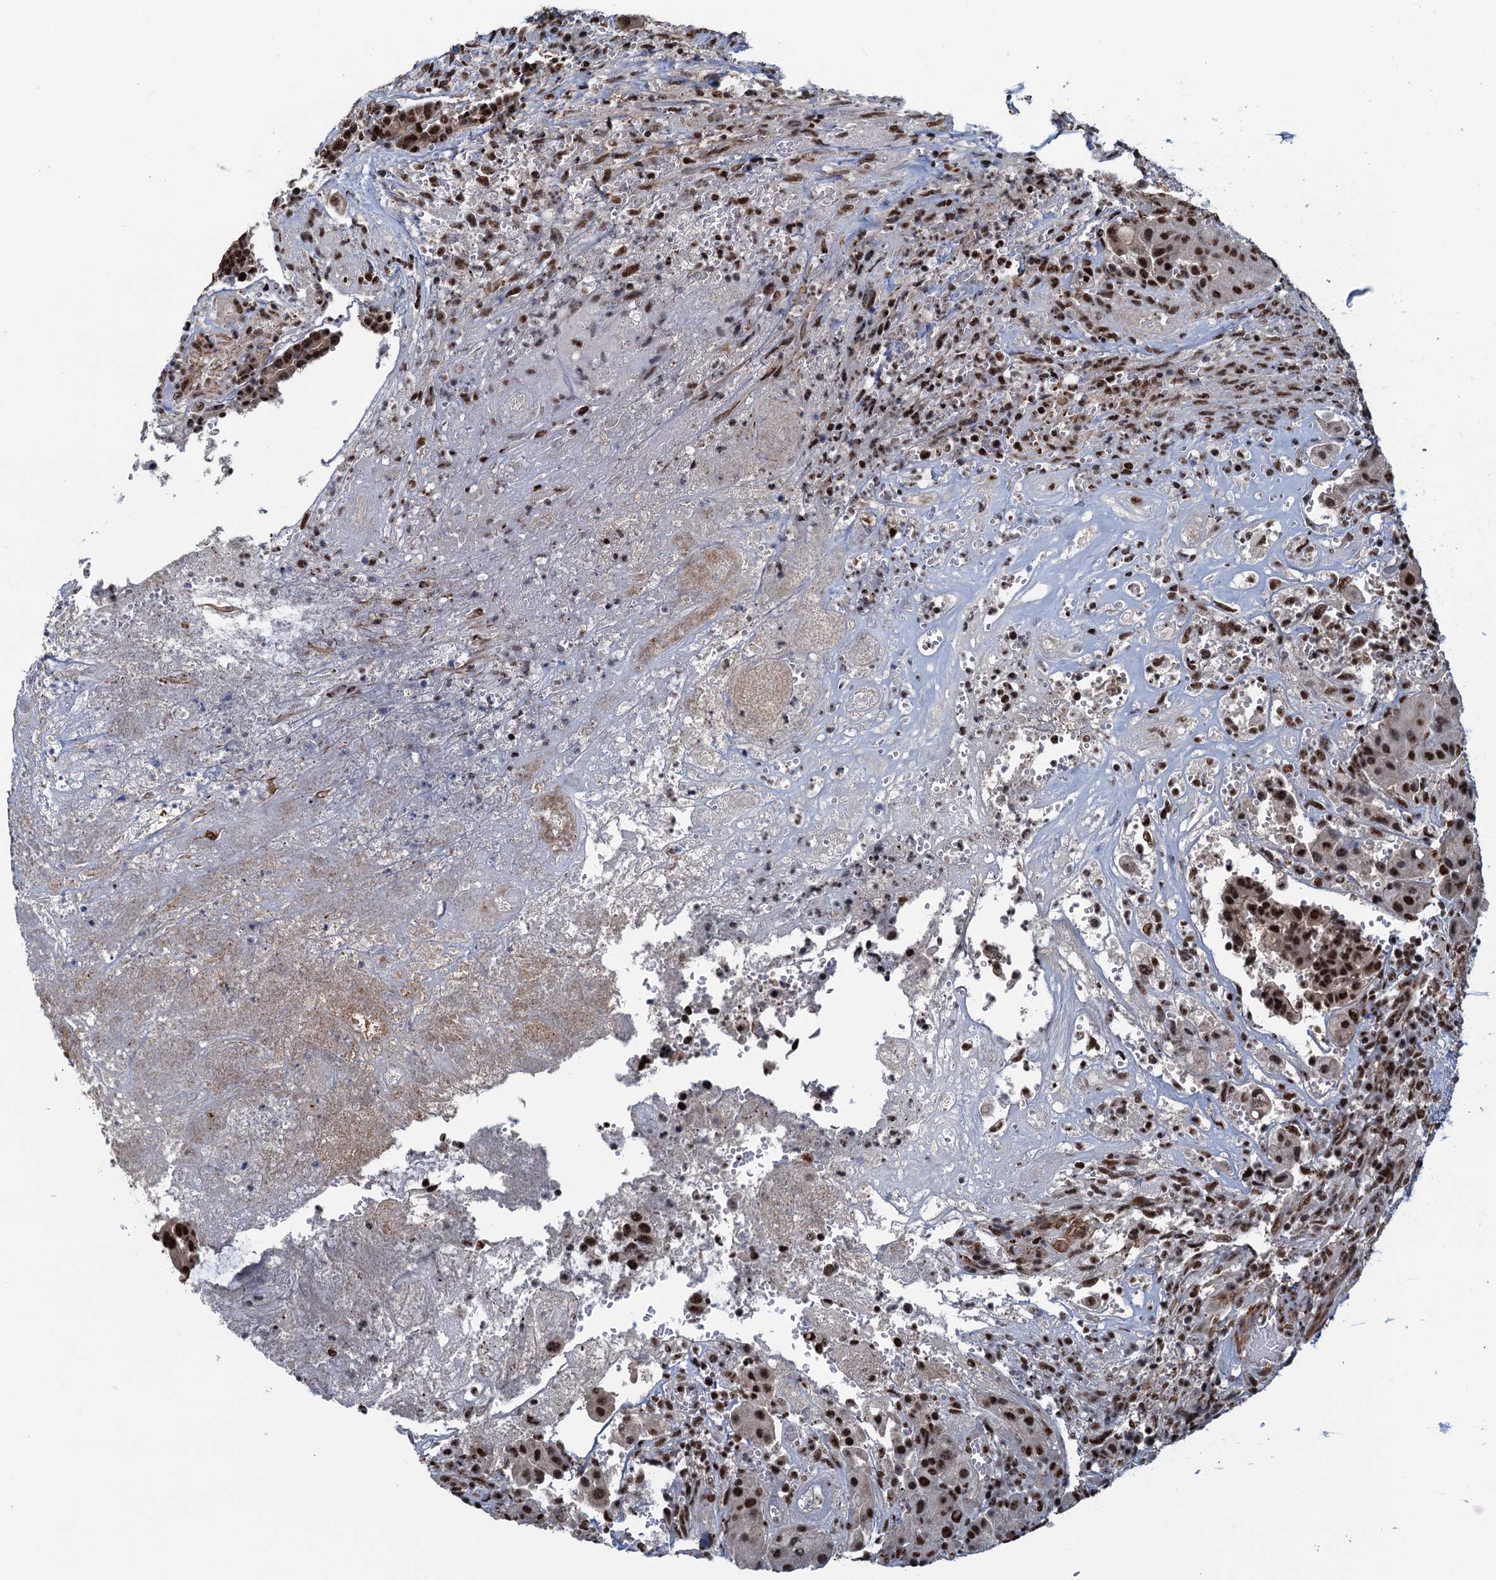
{"staining": {"intensity": "strong", "quantity": ">75%", "location": "nuclear"}, "tissue": "colorectal cancer", "cell_type": "Tumor cells", "image_type": "cancer", "snomed": [{"axis": "morphology", "description": "Adenocarcinoma, NOS"}, {"axis": "topography", "description": "Rectum"}], "caption": "IHC (DAB) staining of human colorectal cancer exhibits strong nuclear protein expression in about >75% of tumor cells.", "gene": "ZC3H18", "patient": {"sex": "male", "age": 69}}